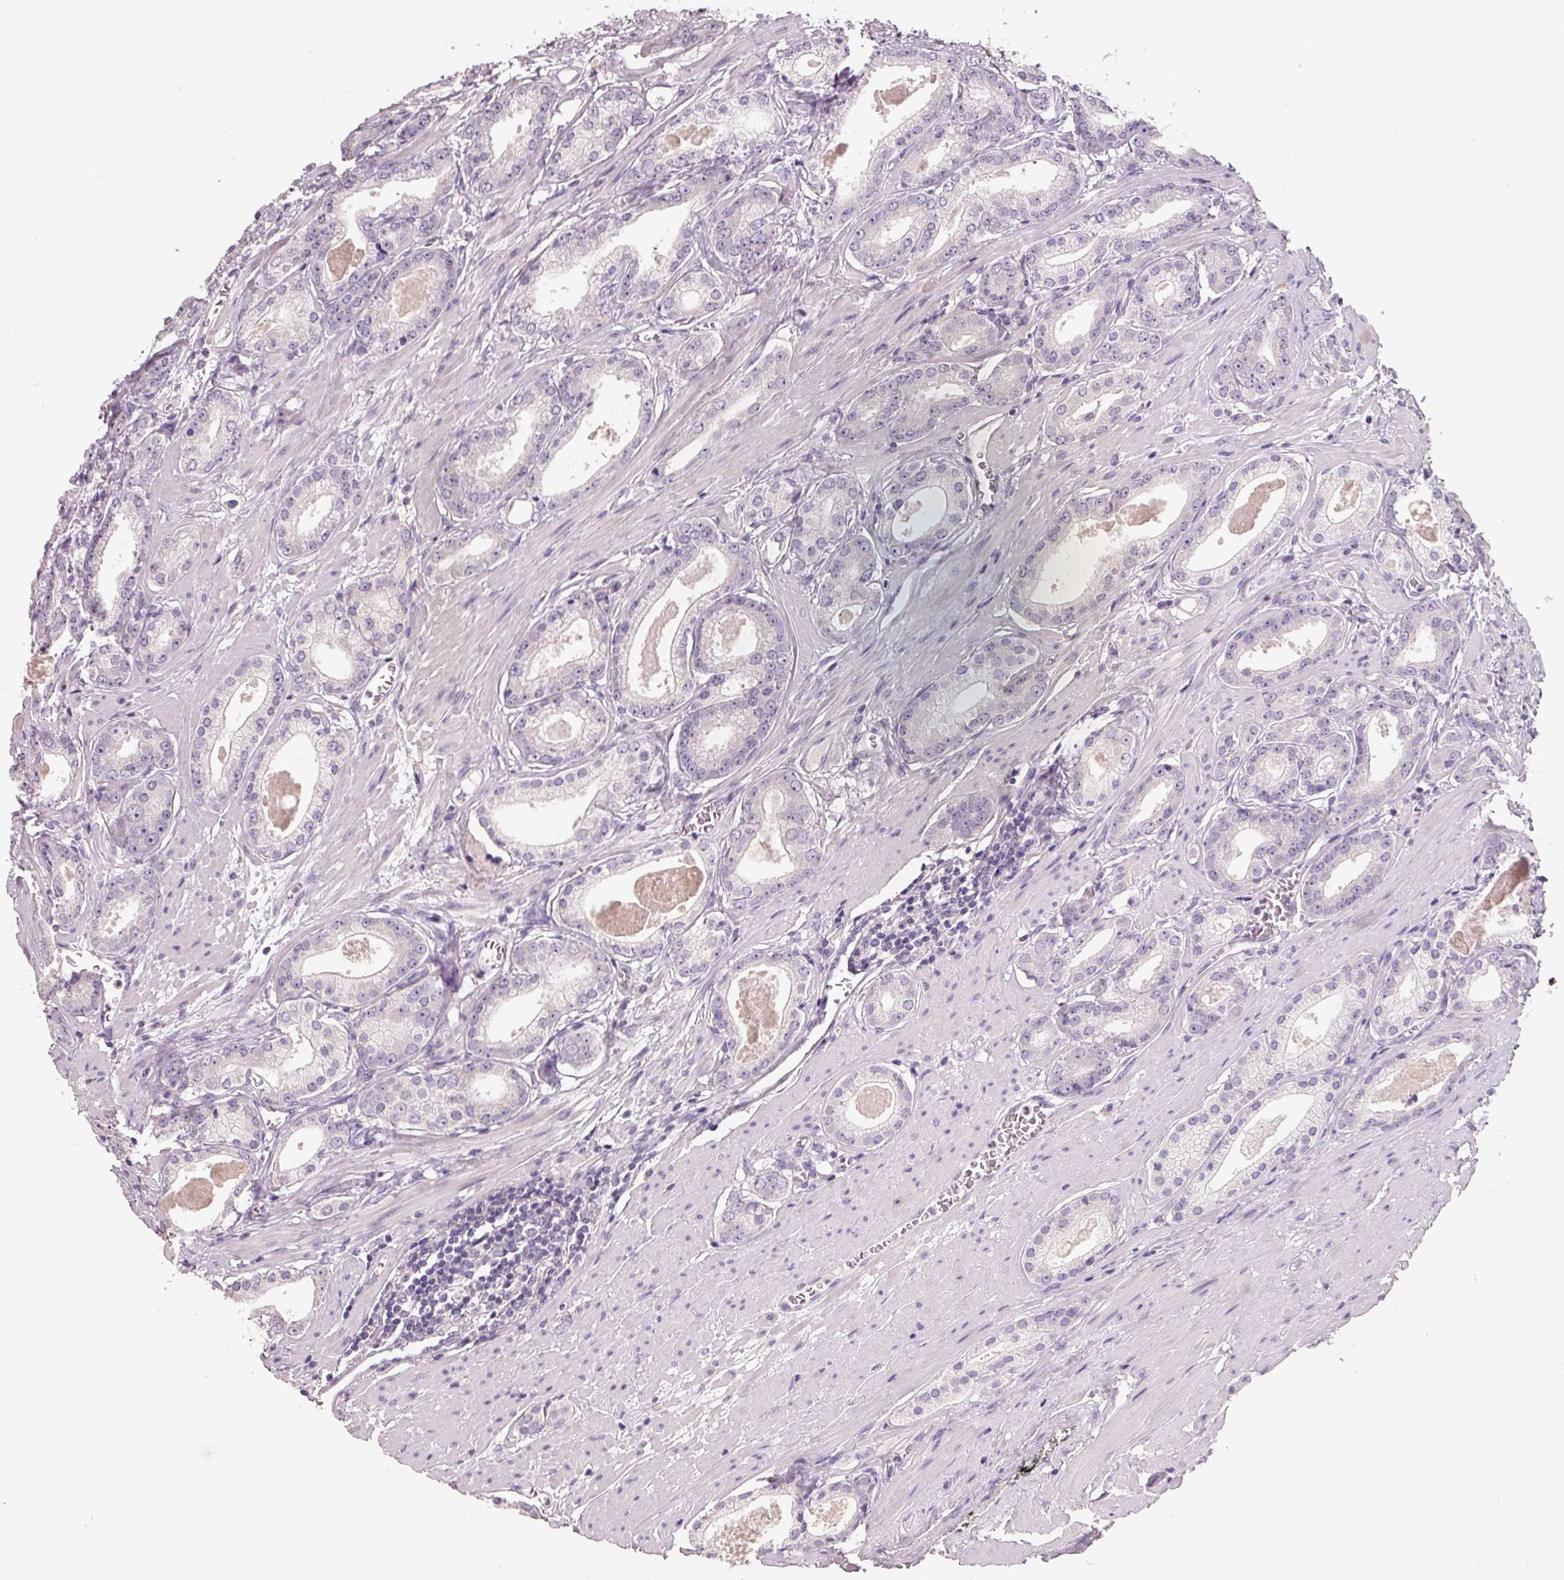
{"staining": {"intensity": "negative", "quantity": "none", "location": "none"}, "tissue": "prostate cancer", "cell_type": "Tumor cells", "image_type": "cancer", "snomed": [{"axis": "morphology", "description": "Adenocarcinoma, NOS"}, {"axis": "morphology", "description": "Adenocarcinoma, Low grade"}, {"axis": "topography", "description": "Prostate"}], "caption": "The IHC micrograph has no significant expression in tumor cells of prostate cancer tissue.", "gene": "HSD17B1", "patient": {"sex": "male", "age": 64}}